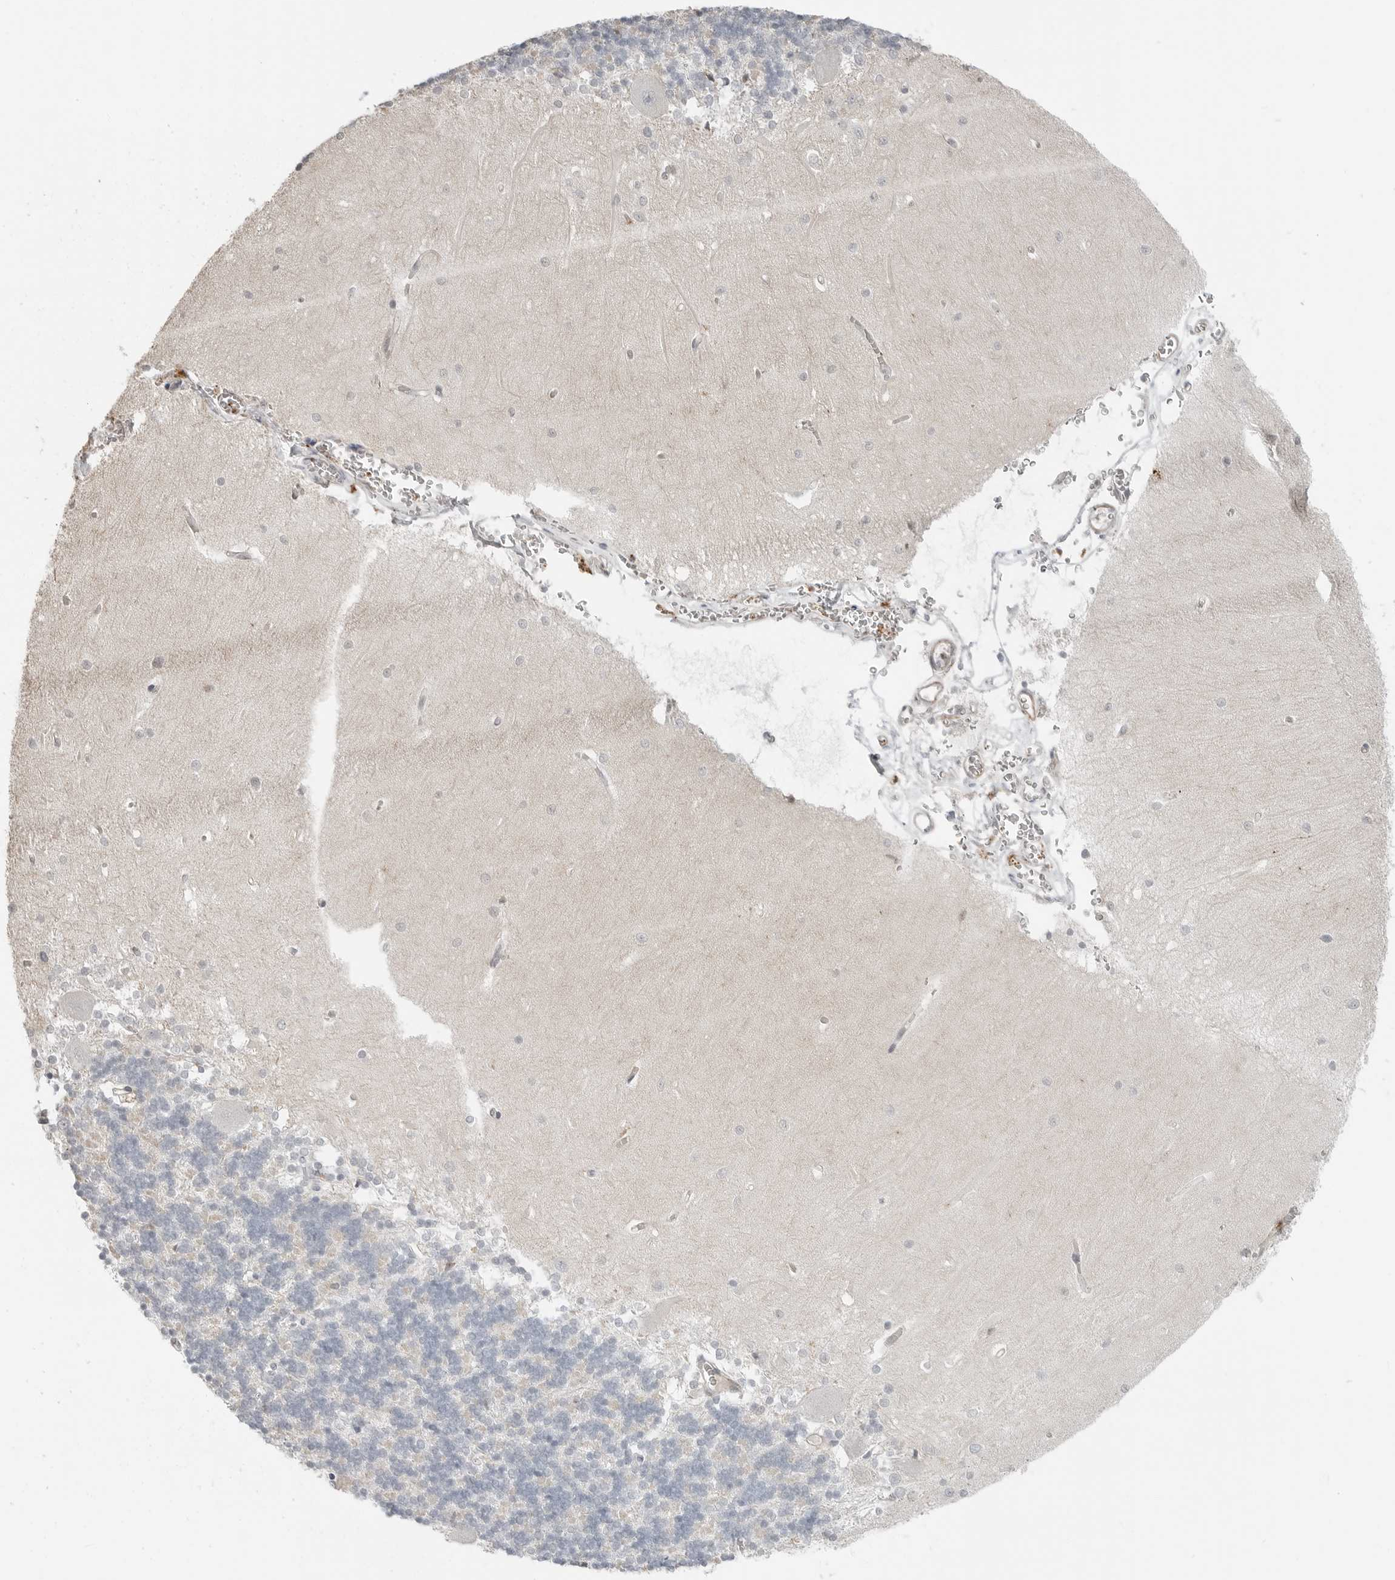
{"staining": {"intensity": "weak", "quantity": "25%-75%", "location": "cytoplasmic/membranous"}, "tissue": "cerebellum", "cell_type": "Cells in granular layer", "image_type": "normal", "snomed": [{"axis": "morphology", "description": "Normal tissue, NOS"}, {"axis": "topography", "description": "Cerebellum"}], "caption": "Approximately 25%-75% of cells in granular layer in unremarkable cerebellum display weak cytoplasmic/membranous protein positivity as visualized by brown immunohistochemical staining.", "gene": "LEFTY2", "patient": {"sex": "male", "age": 37}}